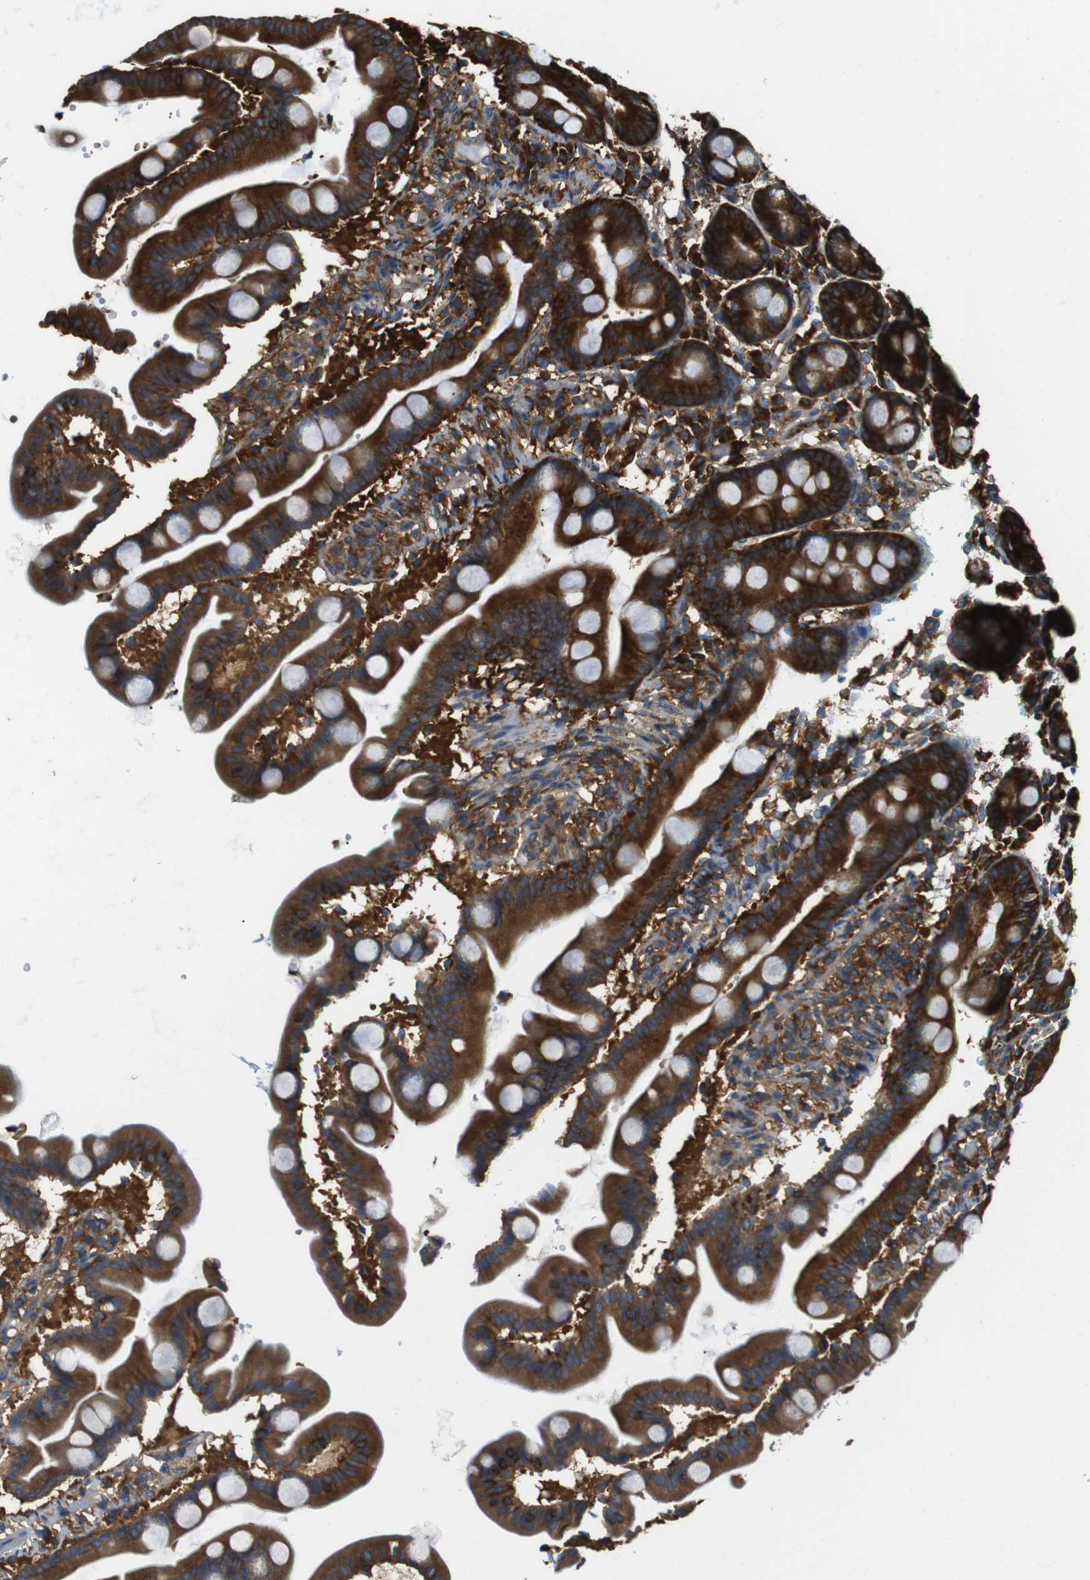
{"staining": {"intensity": "strong", "quantity": ">75%", "location": "cytoplasmic/membranous"}, "tissue": "duodenum", "cell_type": "Glandular cells", "image_type": "normal", "snomed": [{"axis": "morphology", "description": "Normal tissue, NOS"}, {"axis": "topography", "description": "Duodenum"}], "caption": "Immunohistochemical staining of unremarkable duodenum exhibits strong cytoplasmic/membranous protein staining in approximately >75% of glandular cells.", "gene": "TSC1", "patient": {"sex": "male", "age": 54}}